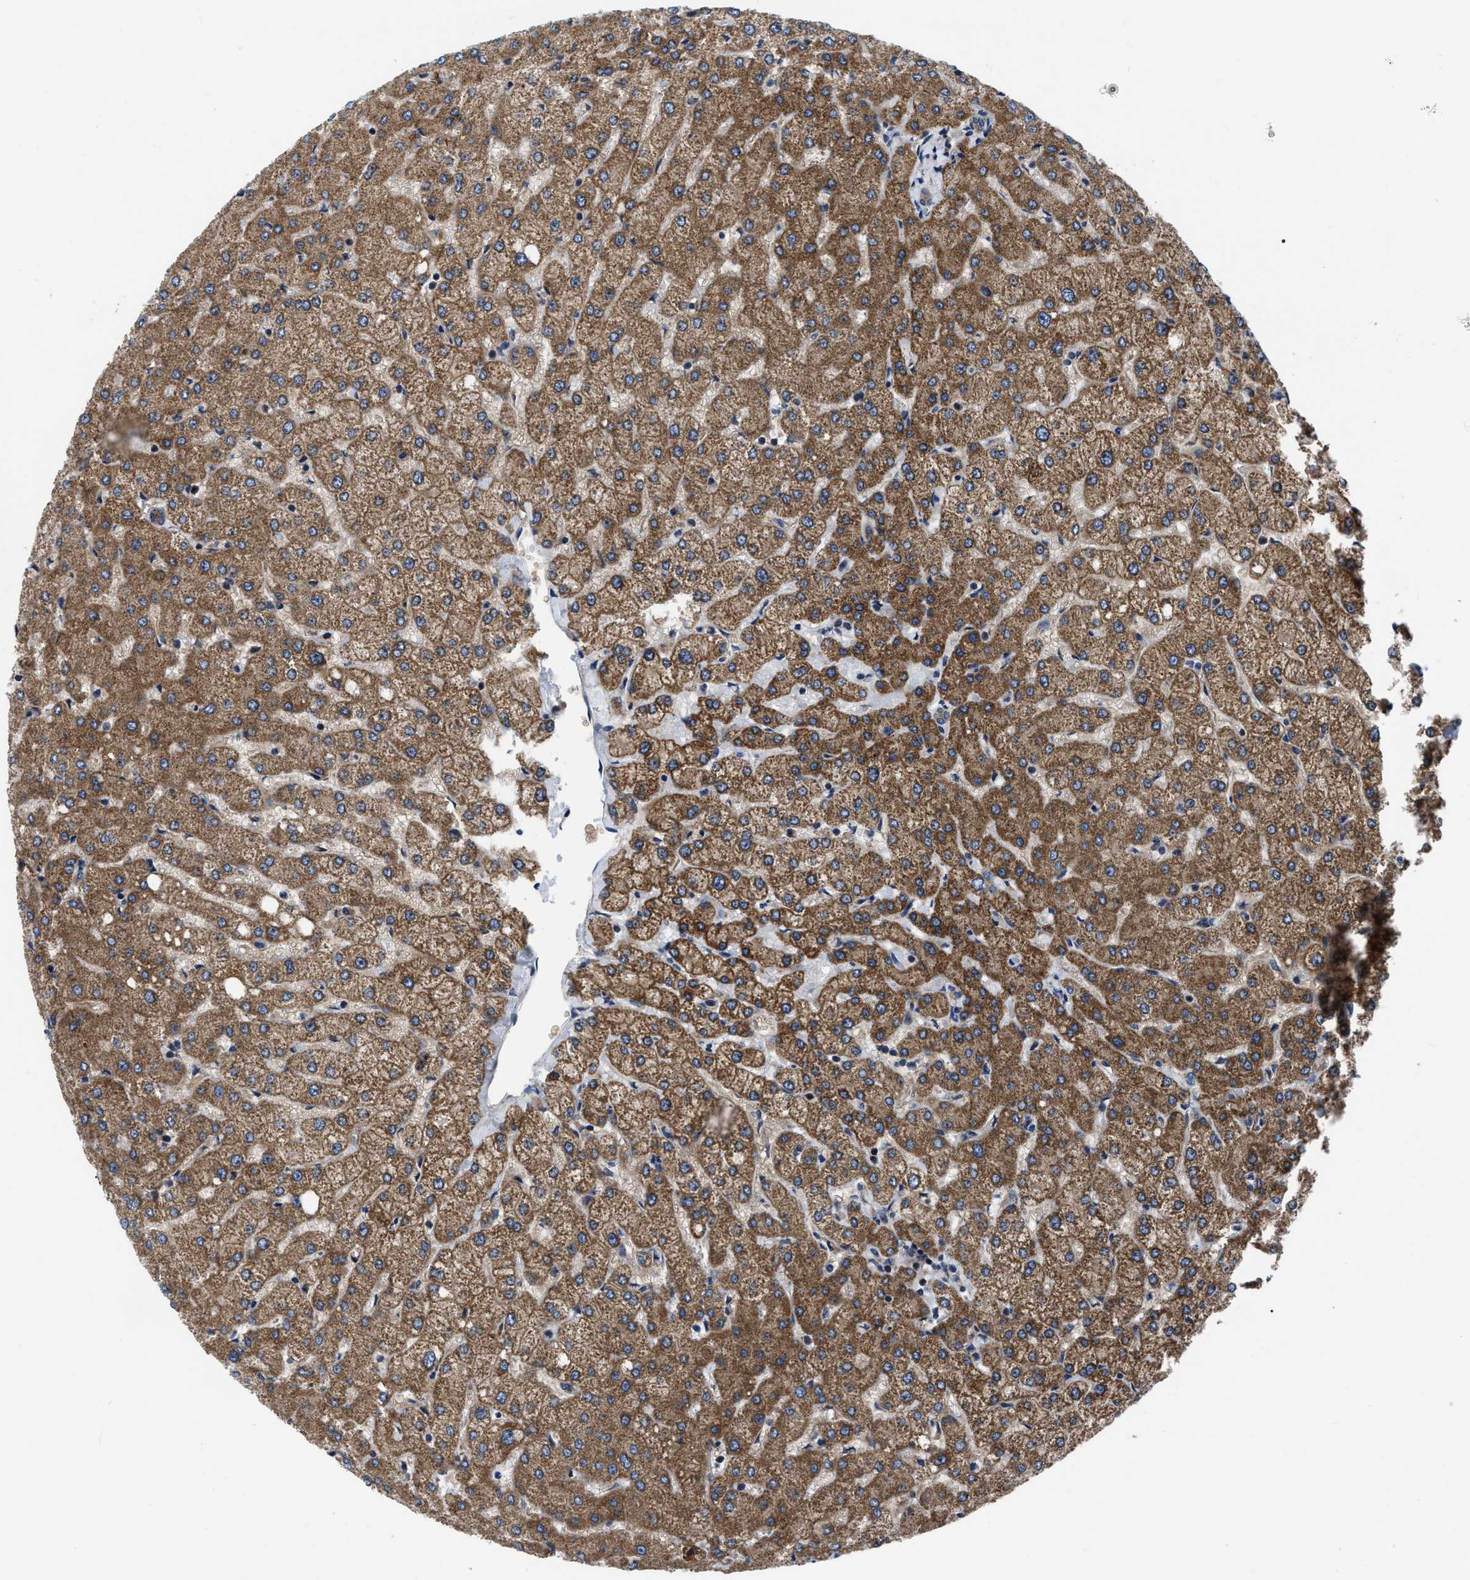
{"staining": {"intensity": "moderate", "quantity": ">75%", "location": "cytoplasmic/membranous"}, "tissue": "liver", "cell_type": "Cholangiocytes", "image_type": "normal", "snomed": [{"axis": "morphology", "description": "Normal tissue, NOS"}, {"axis": "topography", "description": "Liver"}], "caption": "Benign liver displays moderate cytoplasmic/membranous staining in about >75% of cholangiocytes.", "gene": "PPWD1", "patient": {"sex": "female", "age": 54}}